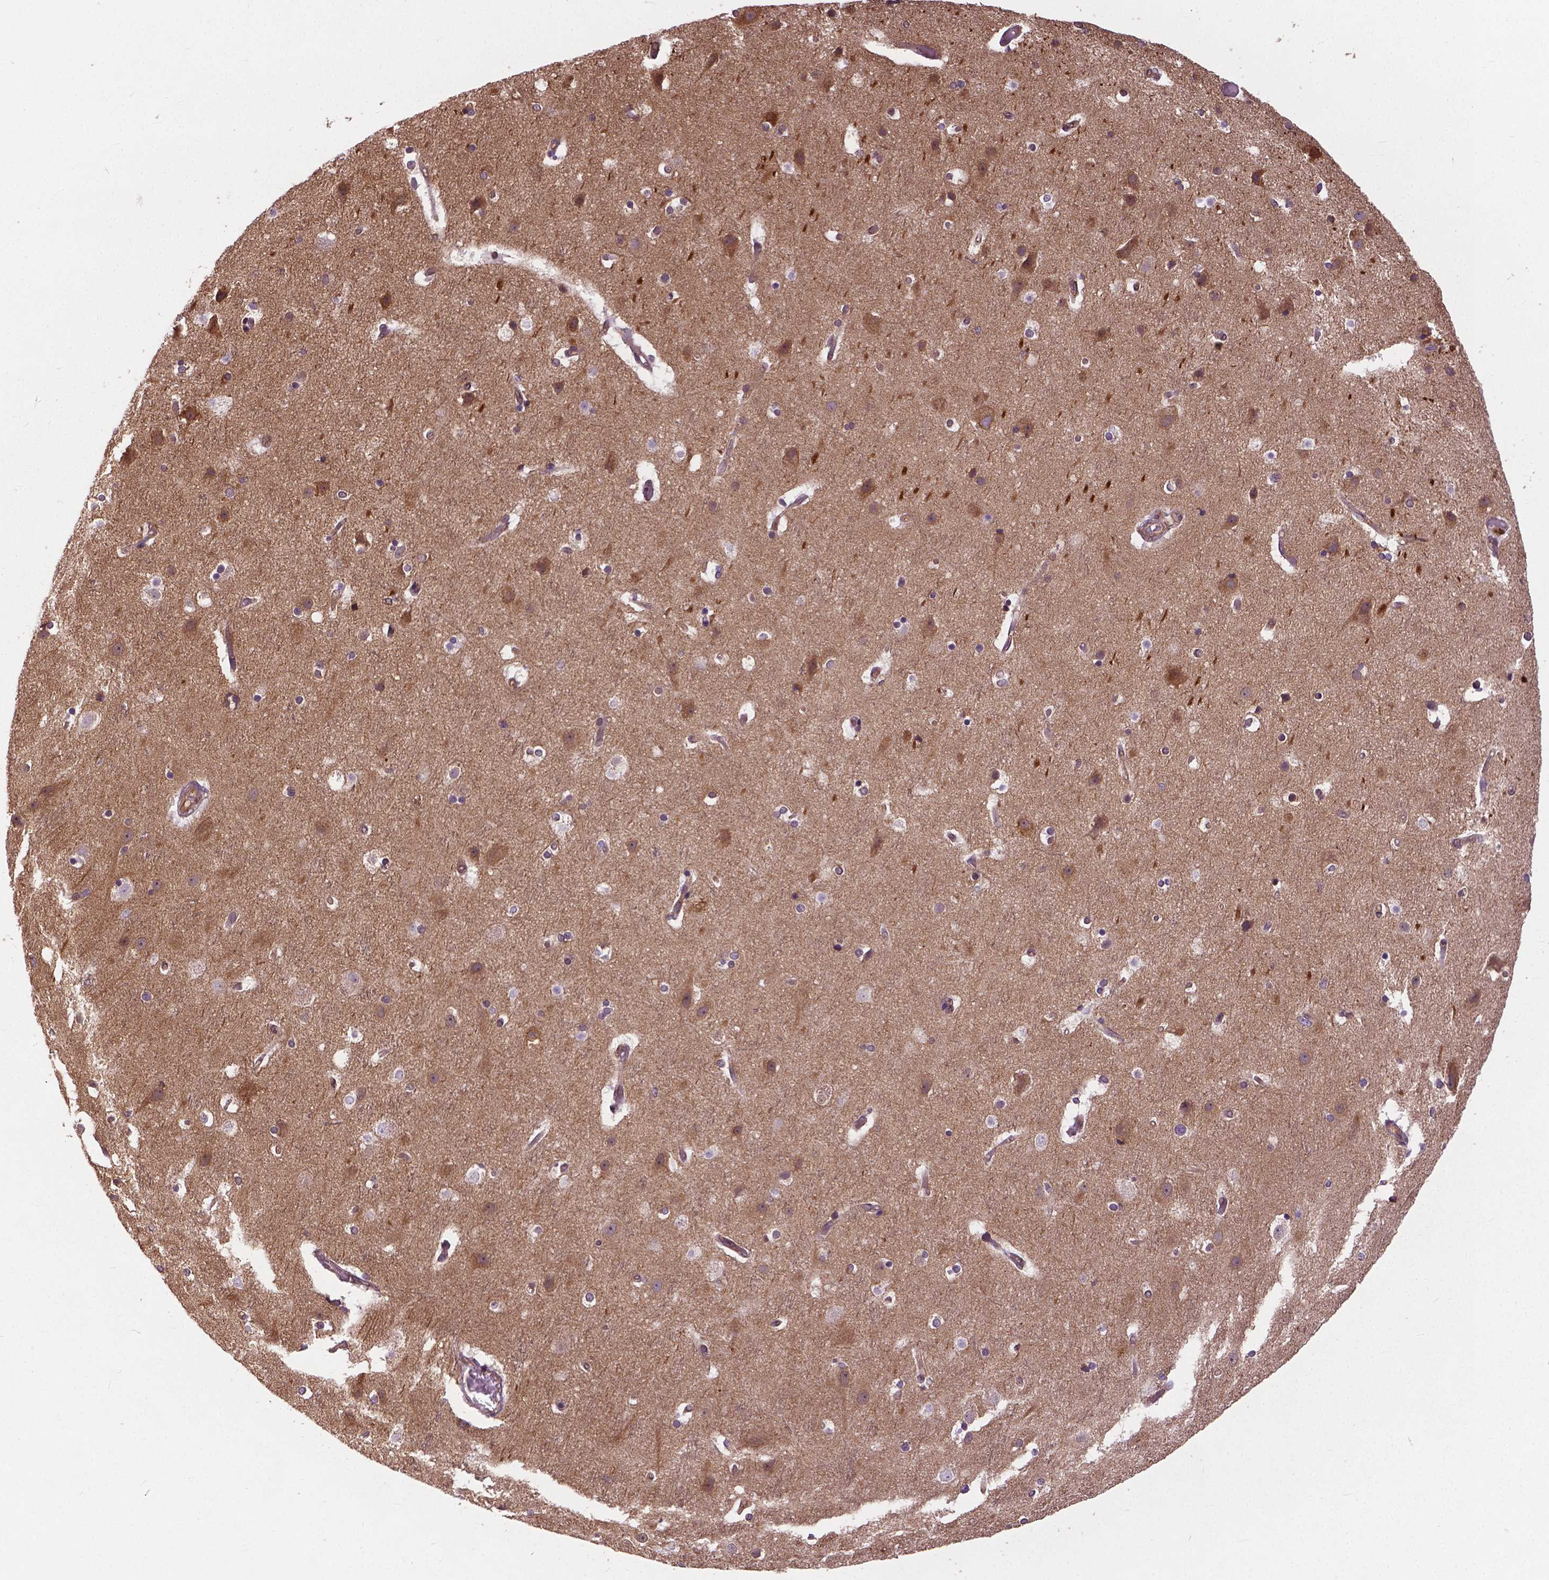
{"staining": {"intensity": "moderate", "quantity": ">75%", "location": "cytoplasmic/membranous,nuclear"}, "tissue": "cerebral cortex", "cell_type": "Endothelial cells", "image_type": "normal", "snomed": [{"axis": "morphology", "description": "Normal tissue, NOS"}, {"axis": "topography", "description": "Cerebral cortex"}], "caption": "Brown immunohistochemical staining in normal cerebral cortex demonstrates moderate cytoplasmic/membranous,nuclear staining in approximately >75% of endothelial cells. Nuclei are stained in blue.", "gene": "MZT1", "patient": {"sex": "female", "age": 52}}